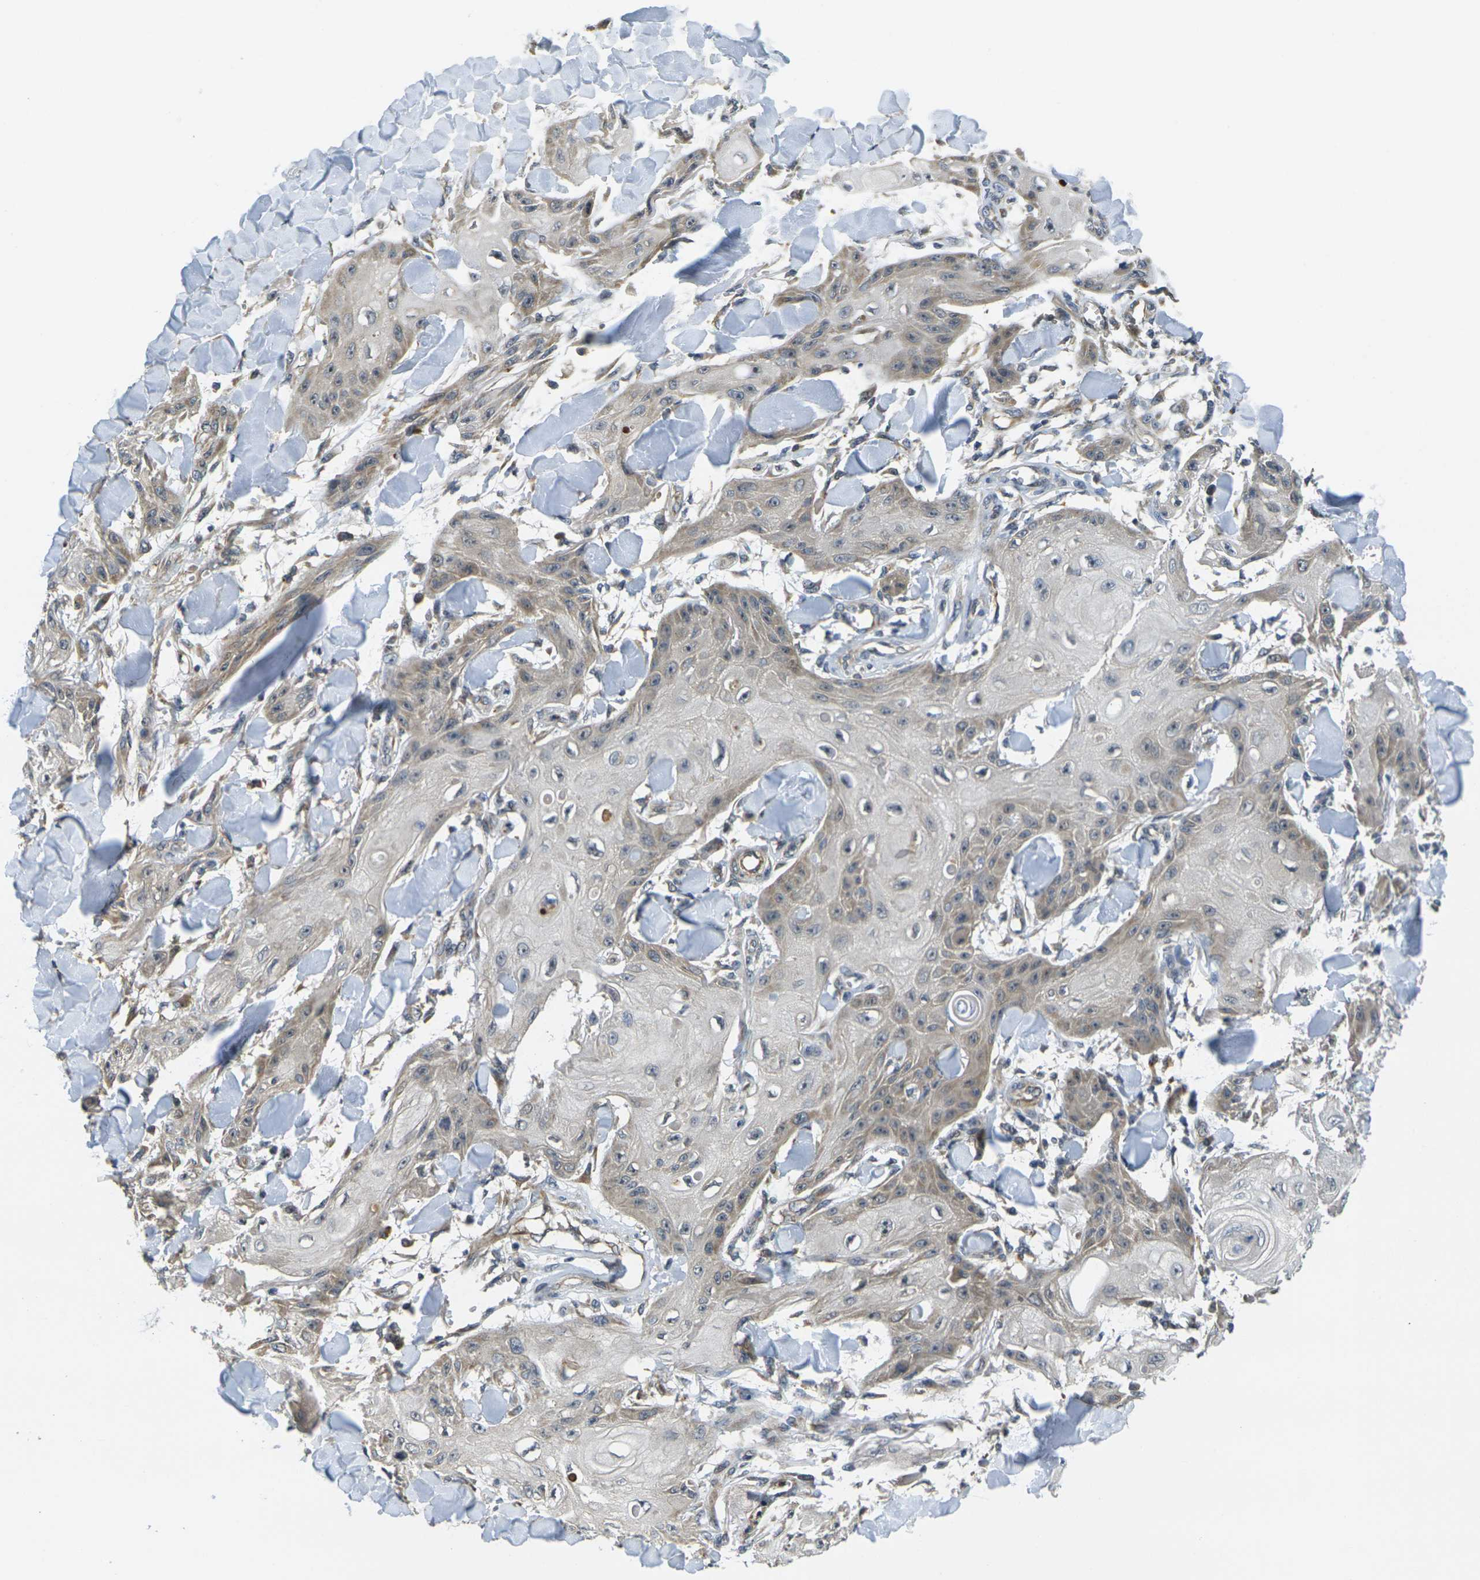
{"staining": {"intensity": "weak", "quantity": "<25%", "location": "cytoplasmic/membranous"}, "tissue": "skin cancer", "cell_type": "Tumor cells", "image_type": "cancer", "snomed": [{"axis": "morphology", "description": "Squamous cell carcinoma, NOS"}, {"axis": "topography", "description": "Skin"}], "caption": "Protein analysis of skin cancer demonstrates no significant staining in tumor cells.", "gene": "MINAR2", "patient": {"sex": "male", "age": 74}}